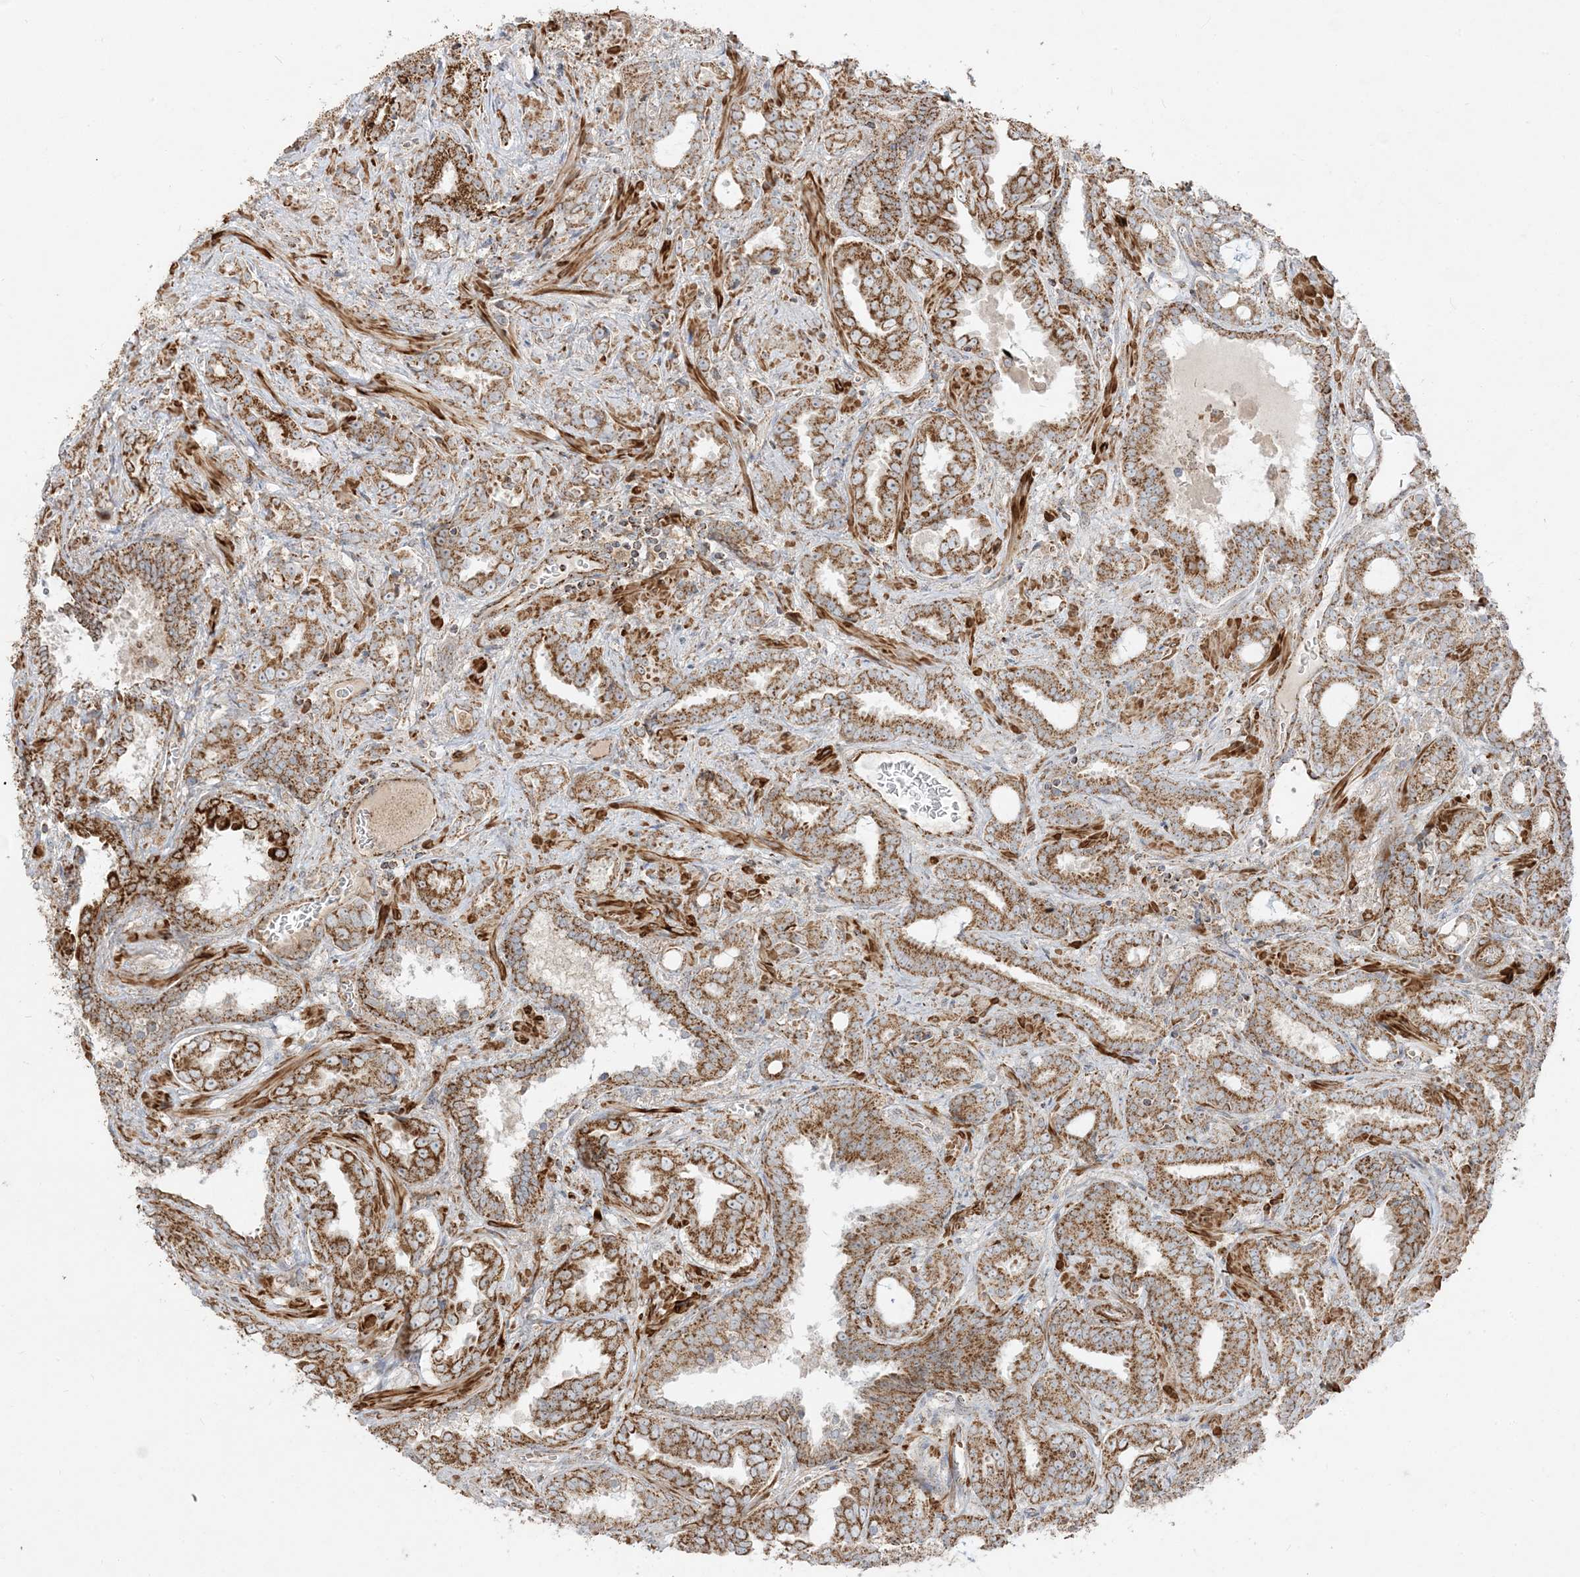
{"staining": {"intensity": "moderate", "quantity": ">75%", "location": "cytoplasmic/membranous"}, "tissue": "prostate cancer", "cell_type": "Tumor cells", "image_type": "cancer", "snomed": [{"axis": "morphology", "description": "Adenocarcinoma, High grade"}, {"axis": "topography", "description": "Prostate and seminal vesicle, NOS"}], "caption": "IHC (DAB) staining of adenocarcinoma (high-grade) (prostate) shows moderate cytoplasmic/membranous protein staining in approximately >75% of tumor cells. The protein is shown in brown color, while the nuclei are stained blue.", "gene": "AARS2", "patient": {"sex": "male", "age": 67}}